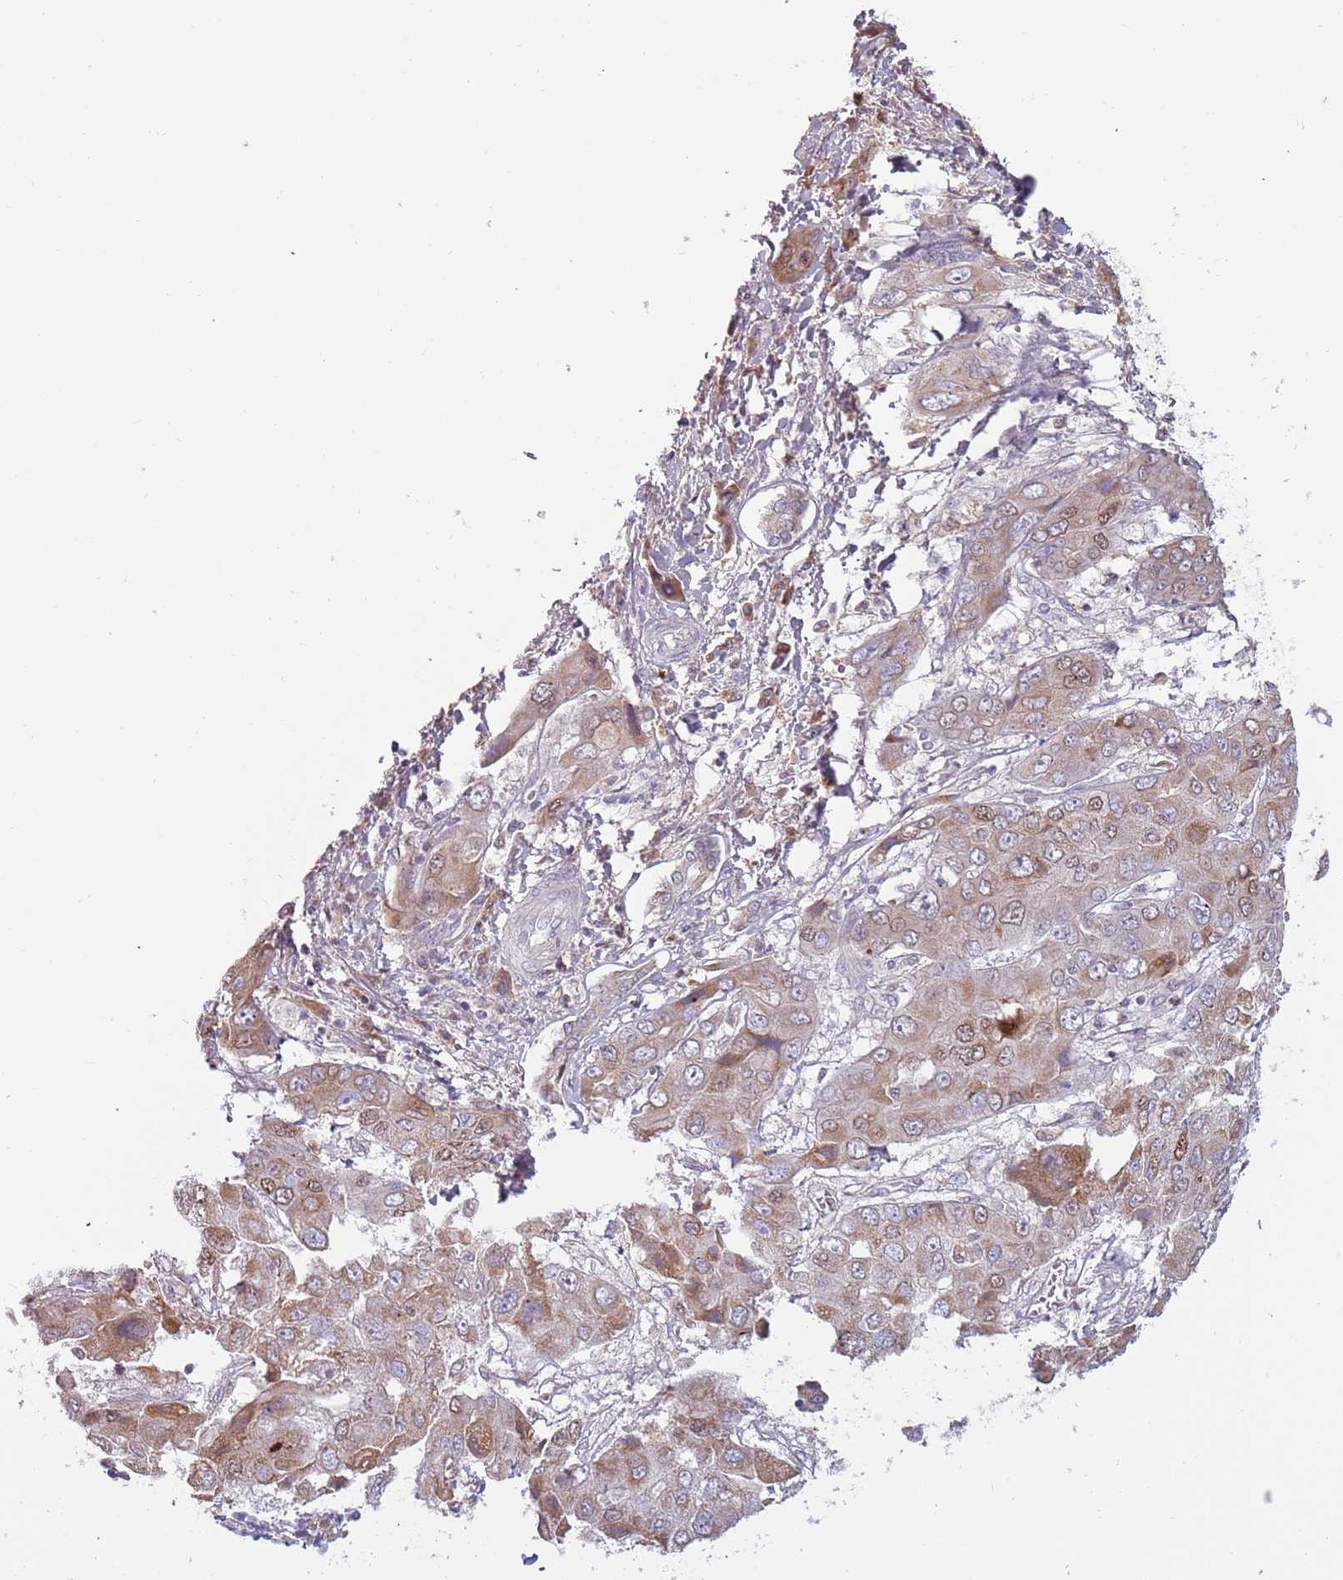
{"staining": {"intensity": "moderate", "quantity": ">75%", "location": "cytoplasmic/membranous,nuclear"}, "tissue": "liver cancer", "cell_type": "Tumor cells", "image_type": "cancer", "snomed": [{"axis": "morphology", "description": "Cholangiocarcinoma"}, {"axis": "topography", "description": "Liver"}], "caption": "This image shows immunohistochemistry (IHC) staining of human cholangiocarcinoma (liver), with medium moderate cytoplasmic/membranous and nuclear positivity in about >75% of tumor cells.", "gene": "SYS1", "patient": {"sex": "male", "age": 67}}